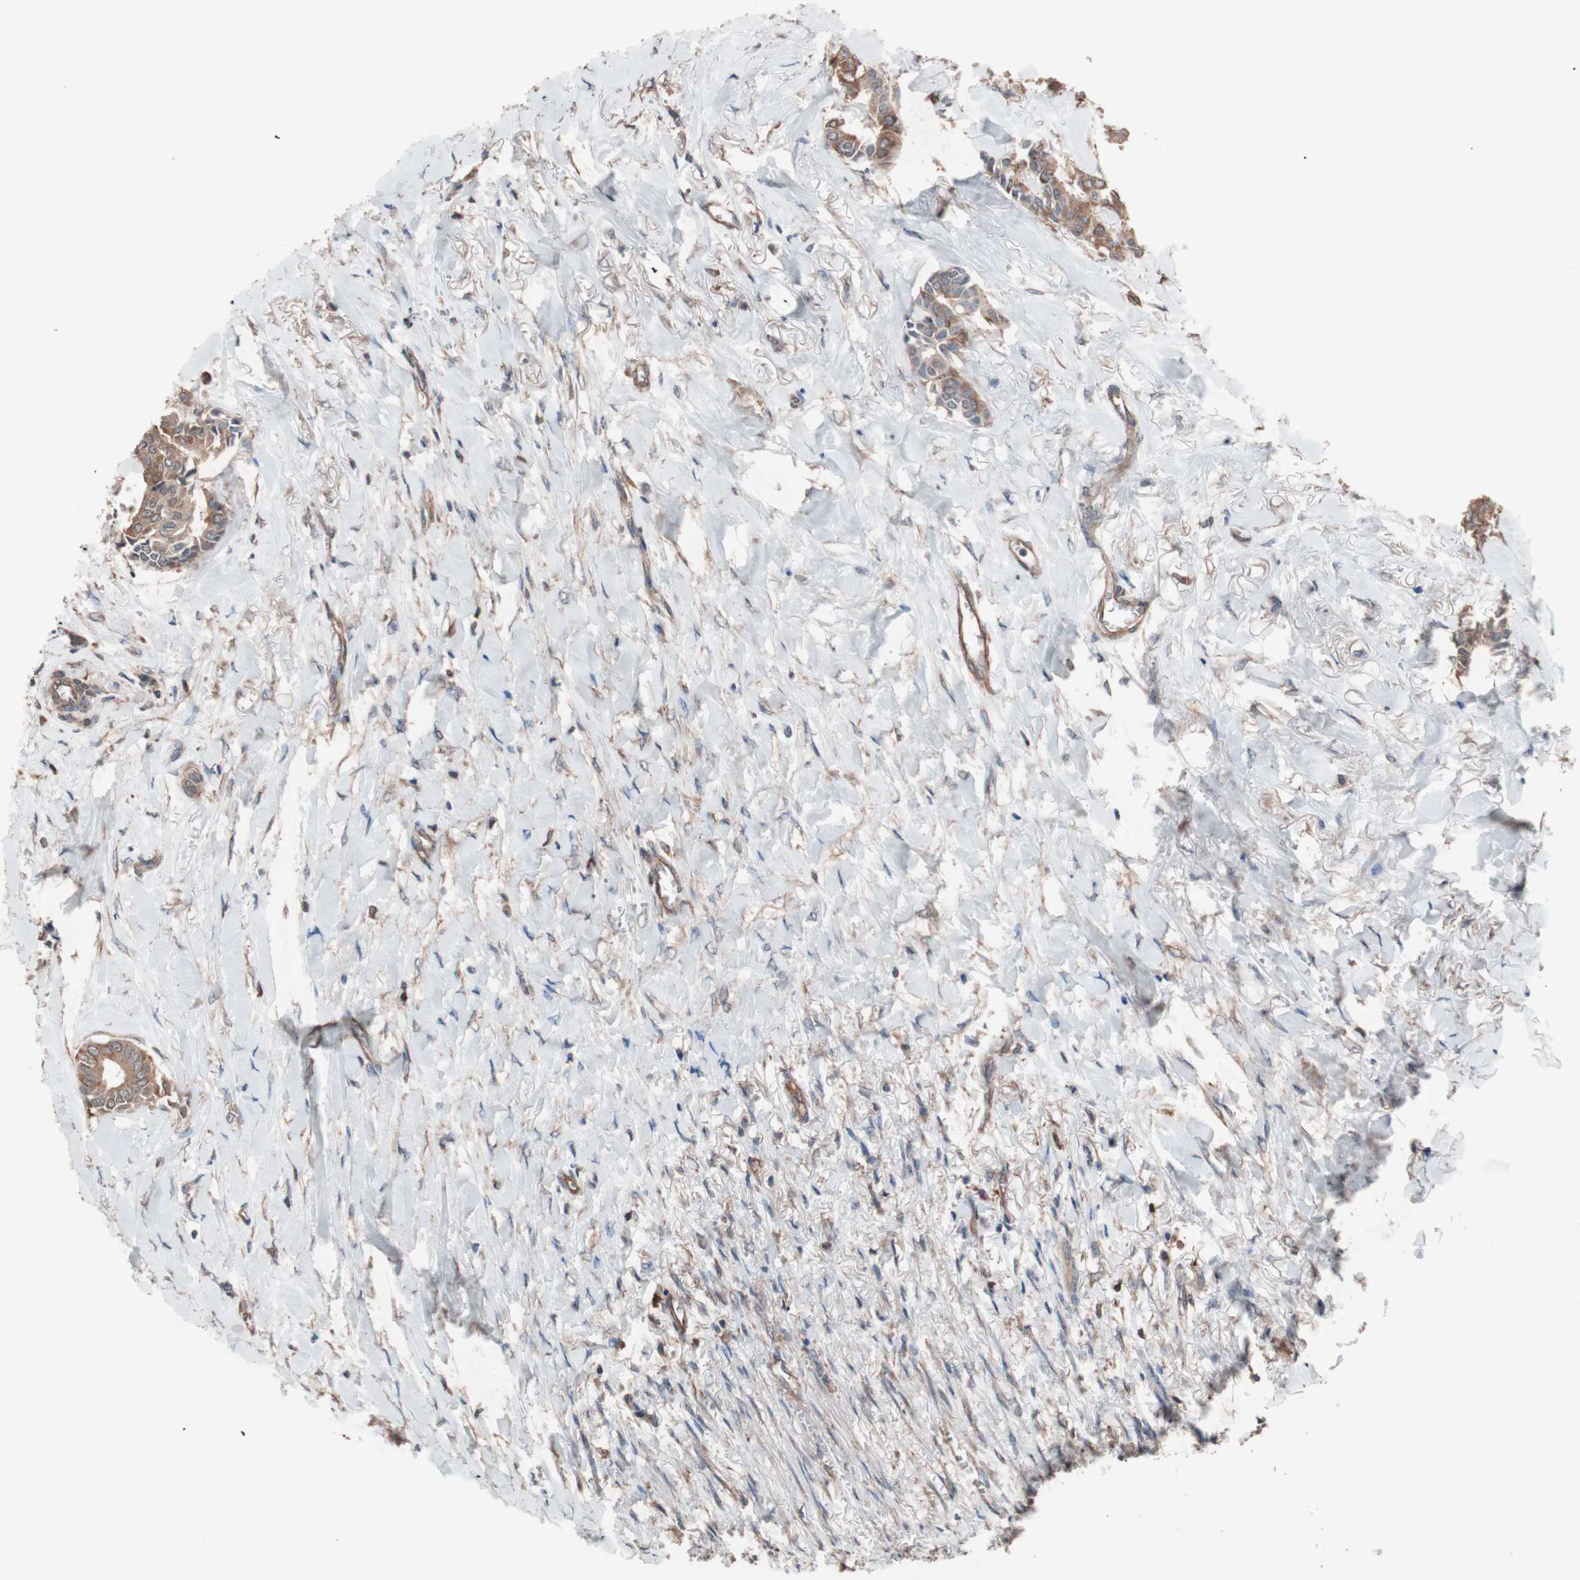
{"staining": {"intensity": "moderate", "quantity": ">75%", "location": "cytoplasmic/membranous"}, "tissue": "head and neck cancer", "cell_type": "Tumor cells", "image_type": "cancer", "snomed": [{"axis": "morphology", "description": "Adenocarcinoma, NOS"}, {"axis": "topography", "description": "Salivary gland"}, {"axis": "topography", "description": "Head-Neck"}], "caption": "Adenocarcinoma (head and neck) was stained to show a protein in brown. There is medium levels of moderate cytoplasmic/membranous staining in approximately >75% of tumor cells.", "gene": "ATG7", "patient": {"sex": "female", "age": 59}}